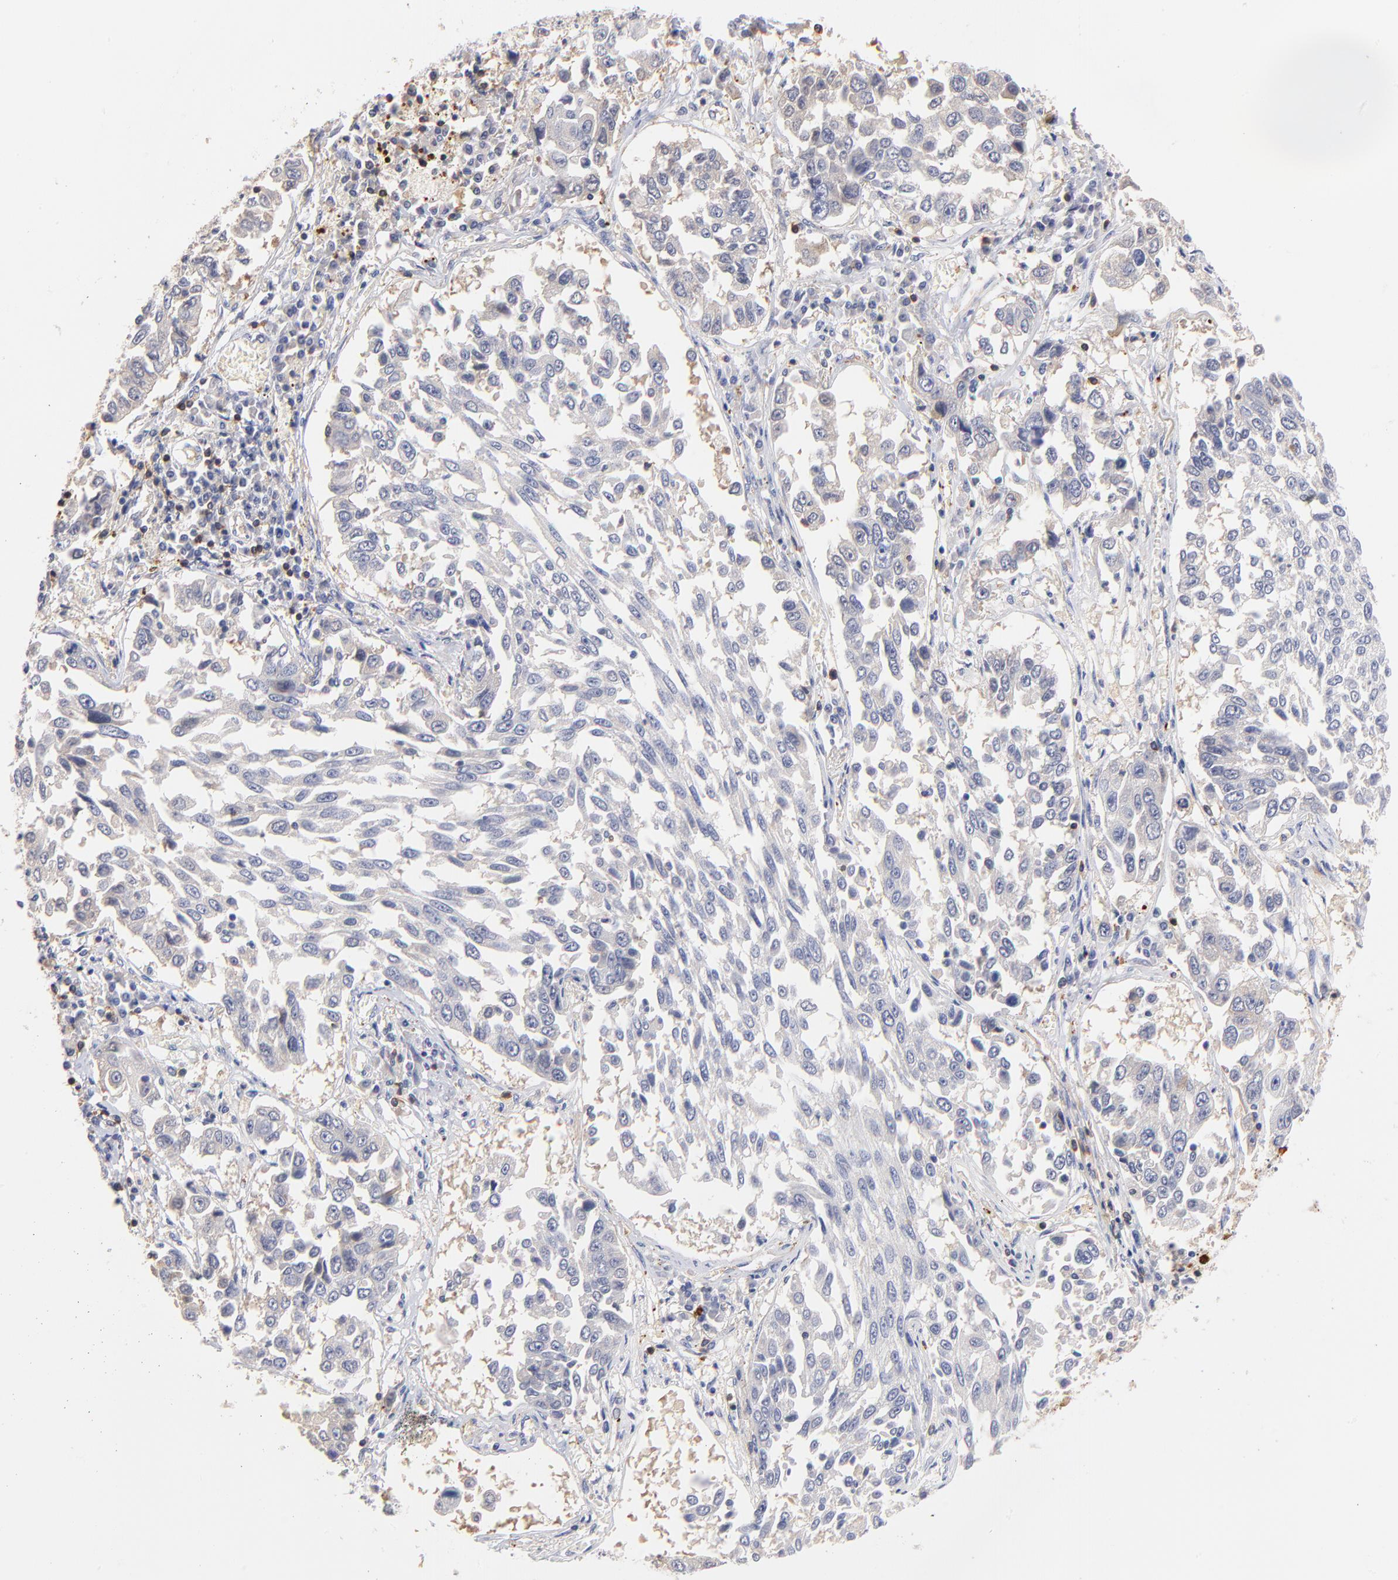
{"staining": {"intensity": "negative", "quantity": "none", "location": "none"}, "tissue": "lung cancer", "cell_type": "Tumor cells", "image_type": "cancer", "snomed": [{"axis": "morphology", "description": "Squamous cell carcinoma, NOS"}, {"axis": "topography", "description": "Lung"}], "caption": "Image shows no significant protein positivity in tumor cells of lung squamous cell carcinoma.", "gene": "KREMEN2", "patient": {"sex": "male", "age": 71}}